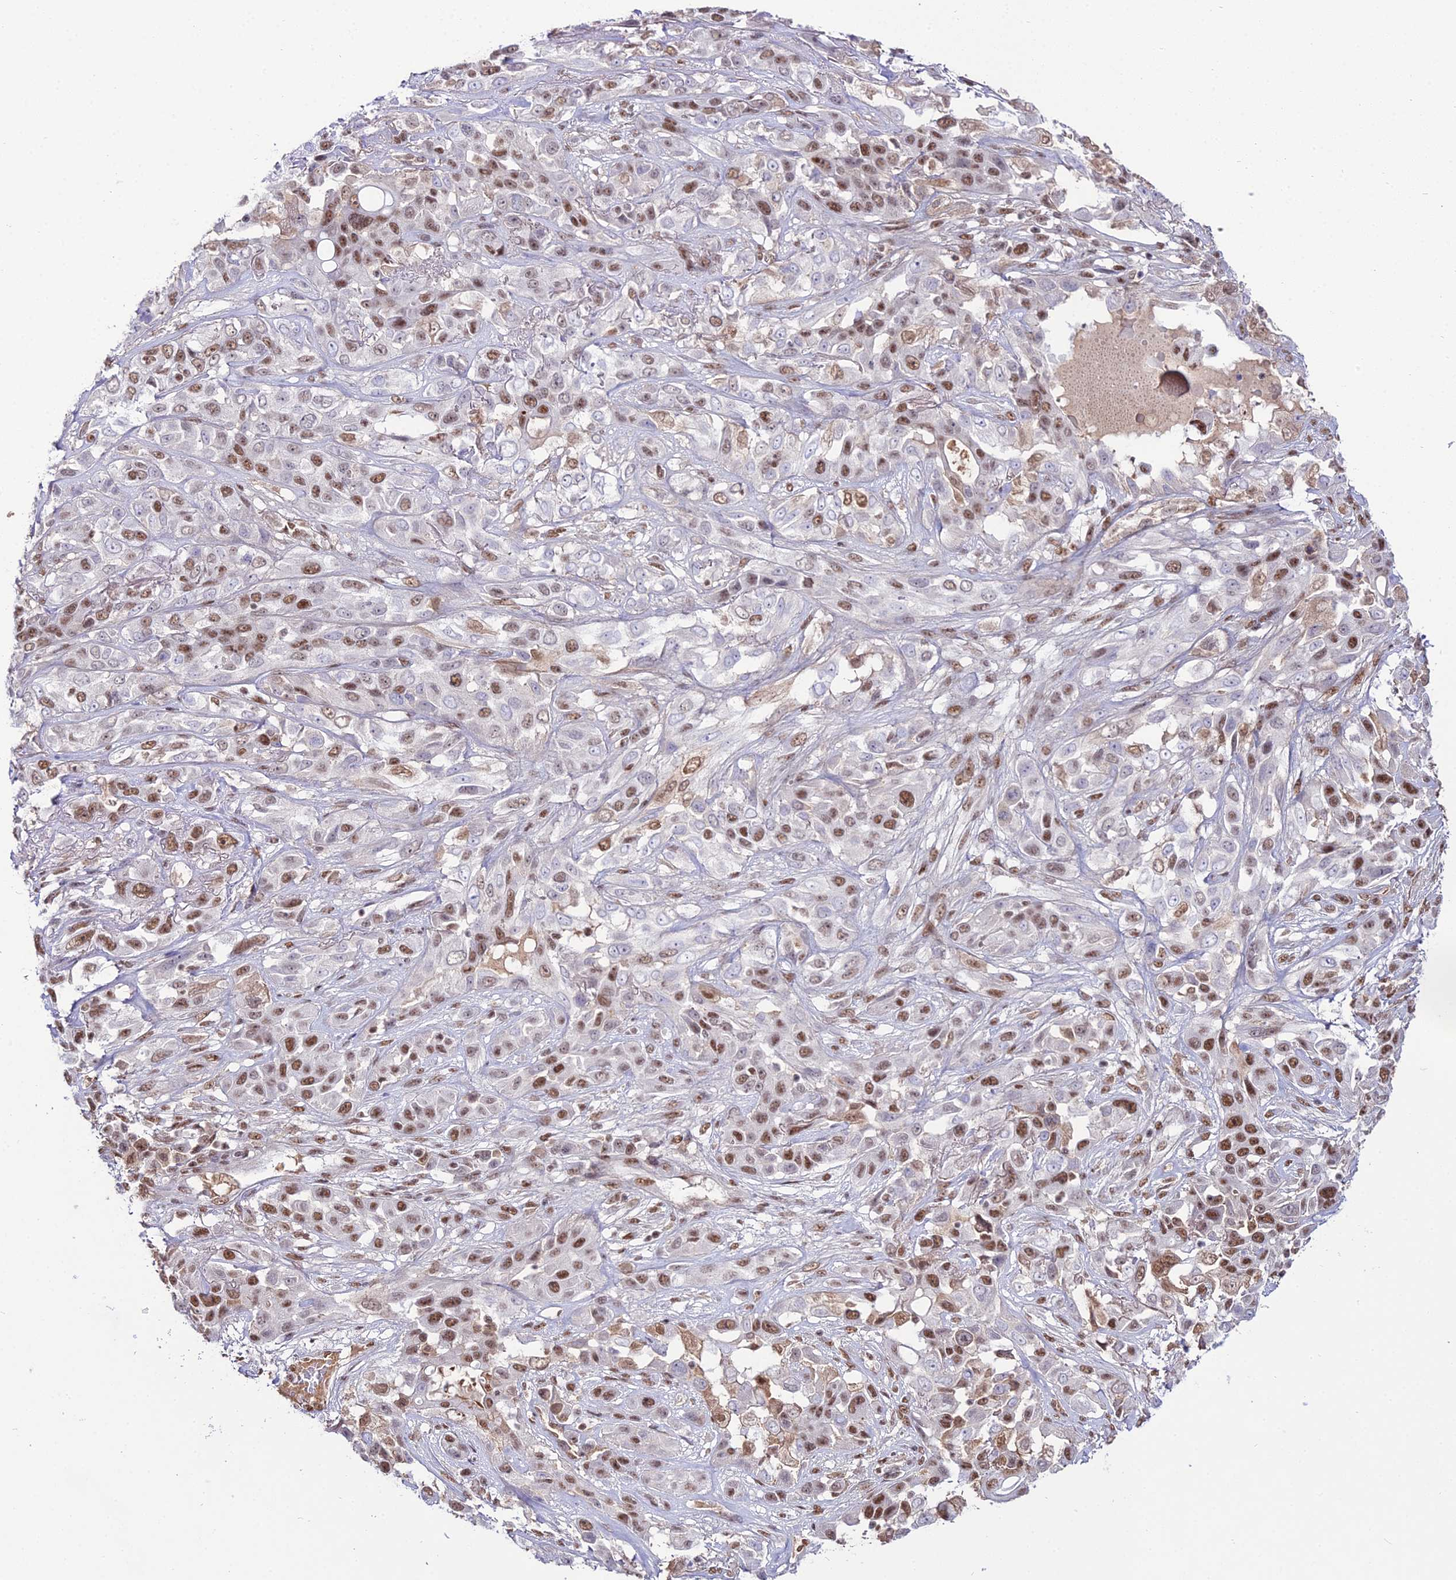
{"staining": {"intensity": "moderate", "quantity": "25%-75%", "location": "nuclear"}, "tissue": "lung cancer", "cell_type": "Tumor cells", "image_type": "cancer", "snomed": [{"axis": "morphology", "description": "Squamous cell carcinoma, NOS"}, {"axis": "topography", "description": "Lung"}], "caption": "High-power microscopy captured an immunohistochemistry (IHC) micrograph of lung cancer (squamous cell carcinoma), revealing moderate nuclear positivity in approximately 25%-75% of tumor cells. The staining is performed using DAB (3,3'-diaminobenzidine) brown chromogen to label protein expression. The nuclei are counter-stained blue using hematoxylin.", "gene": "RBM12", "patient": {"sex": "female", "age": 70}}